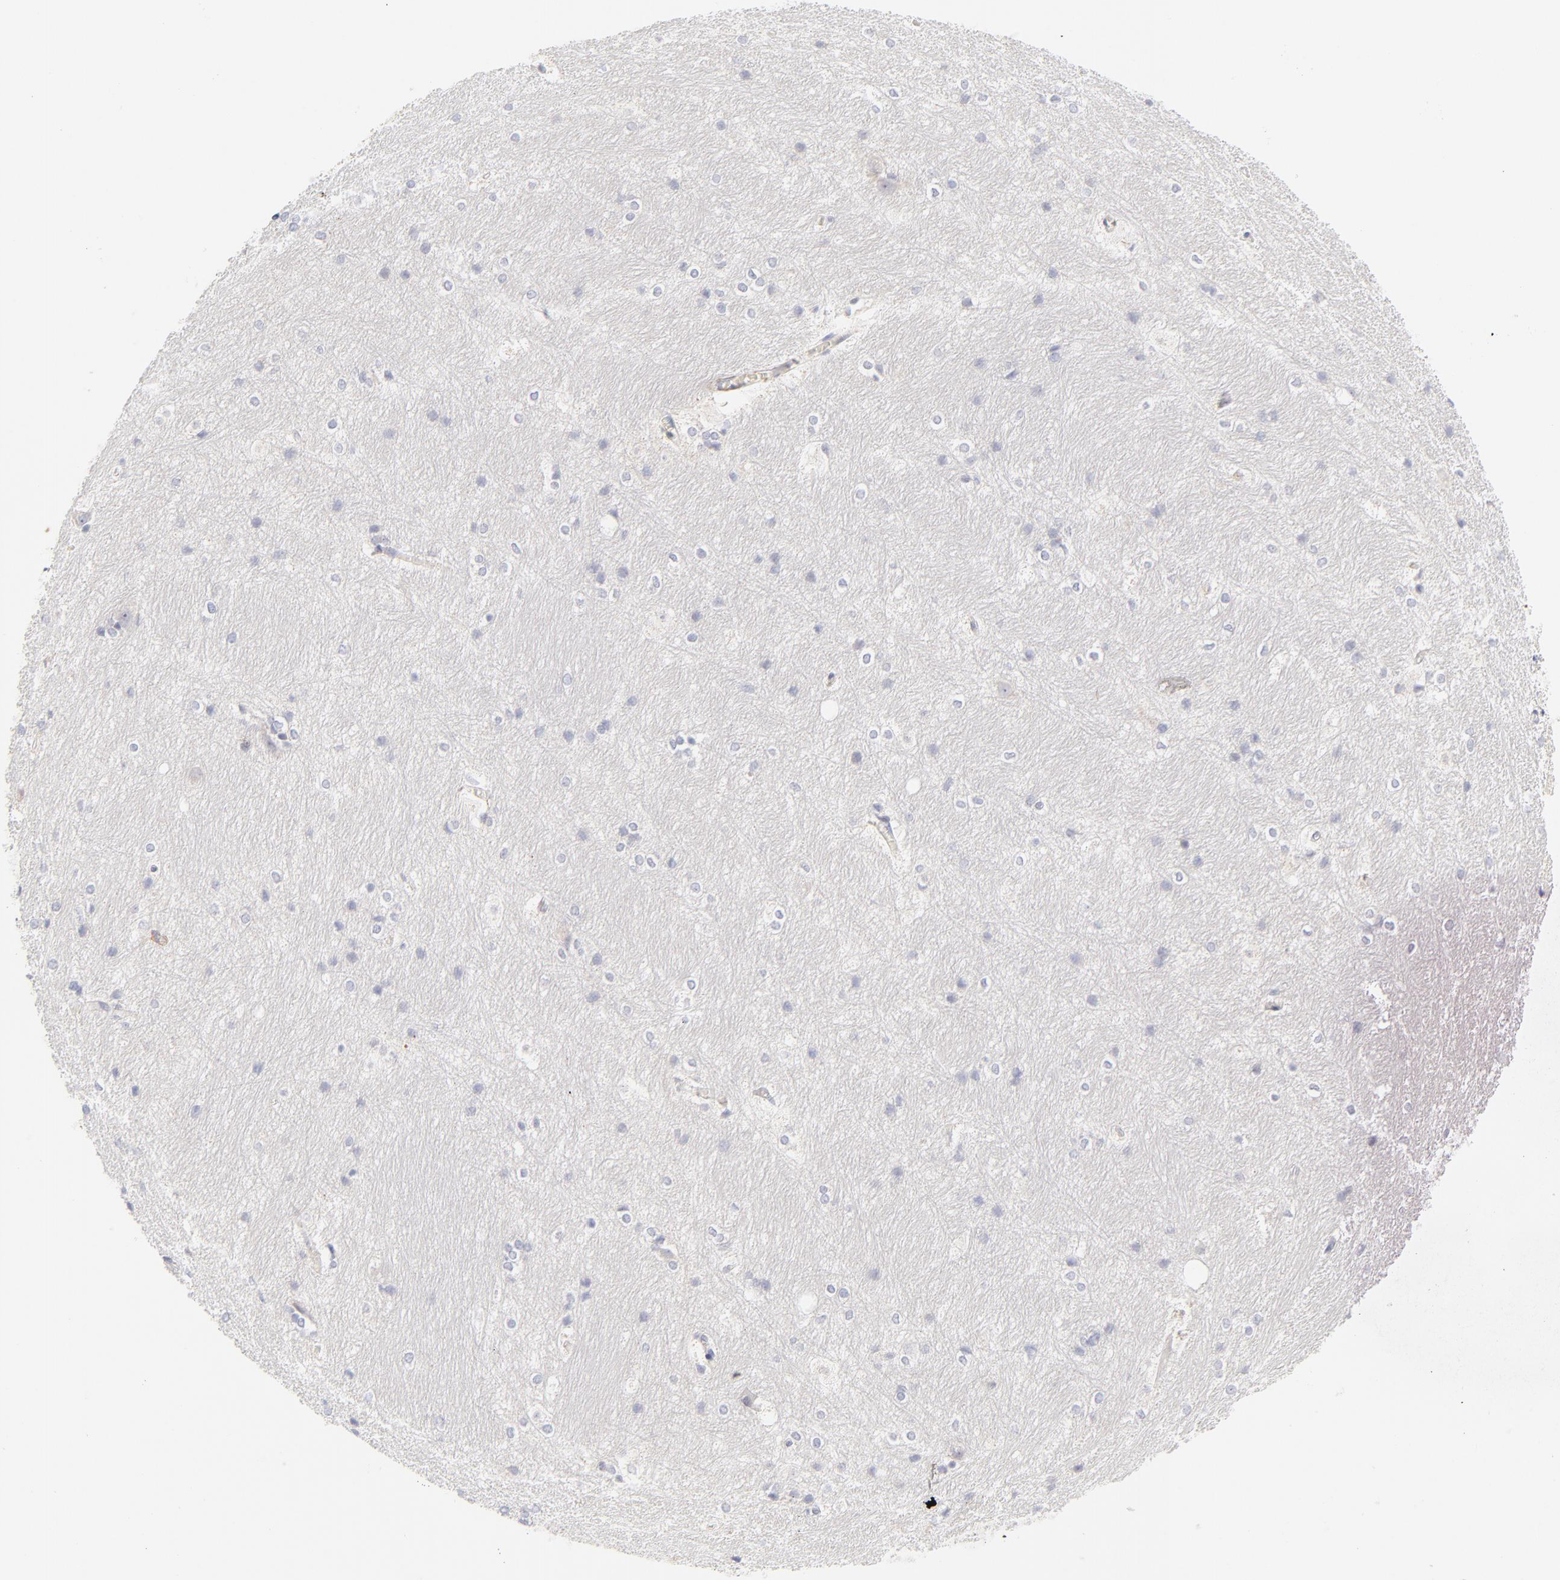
{"staining": {"intensity": "negative", "quantity": "none", "location": "none"}, "tissue": "hippocampus", "cell_type": "Glial cells", "image_type": "normal", "snomed": [{"axis": "morphology", "description": "Normal tissue, NOS"}, {"axis": "topography", "description": "Hippocampus"}], "caption": "Glial cells are negative for protein expression in benign human hippocampus.", "gene": "NPNT", "patient": {"sex": "female", "age": 19}}